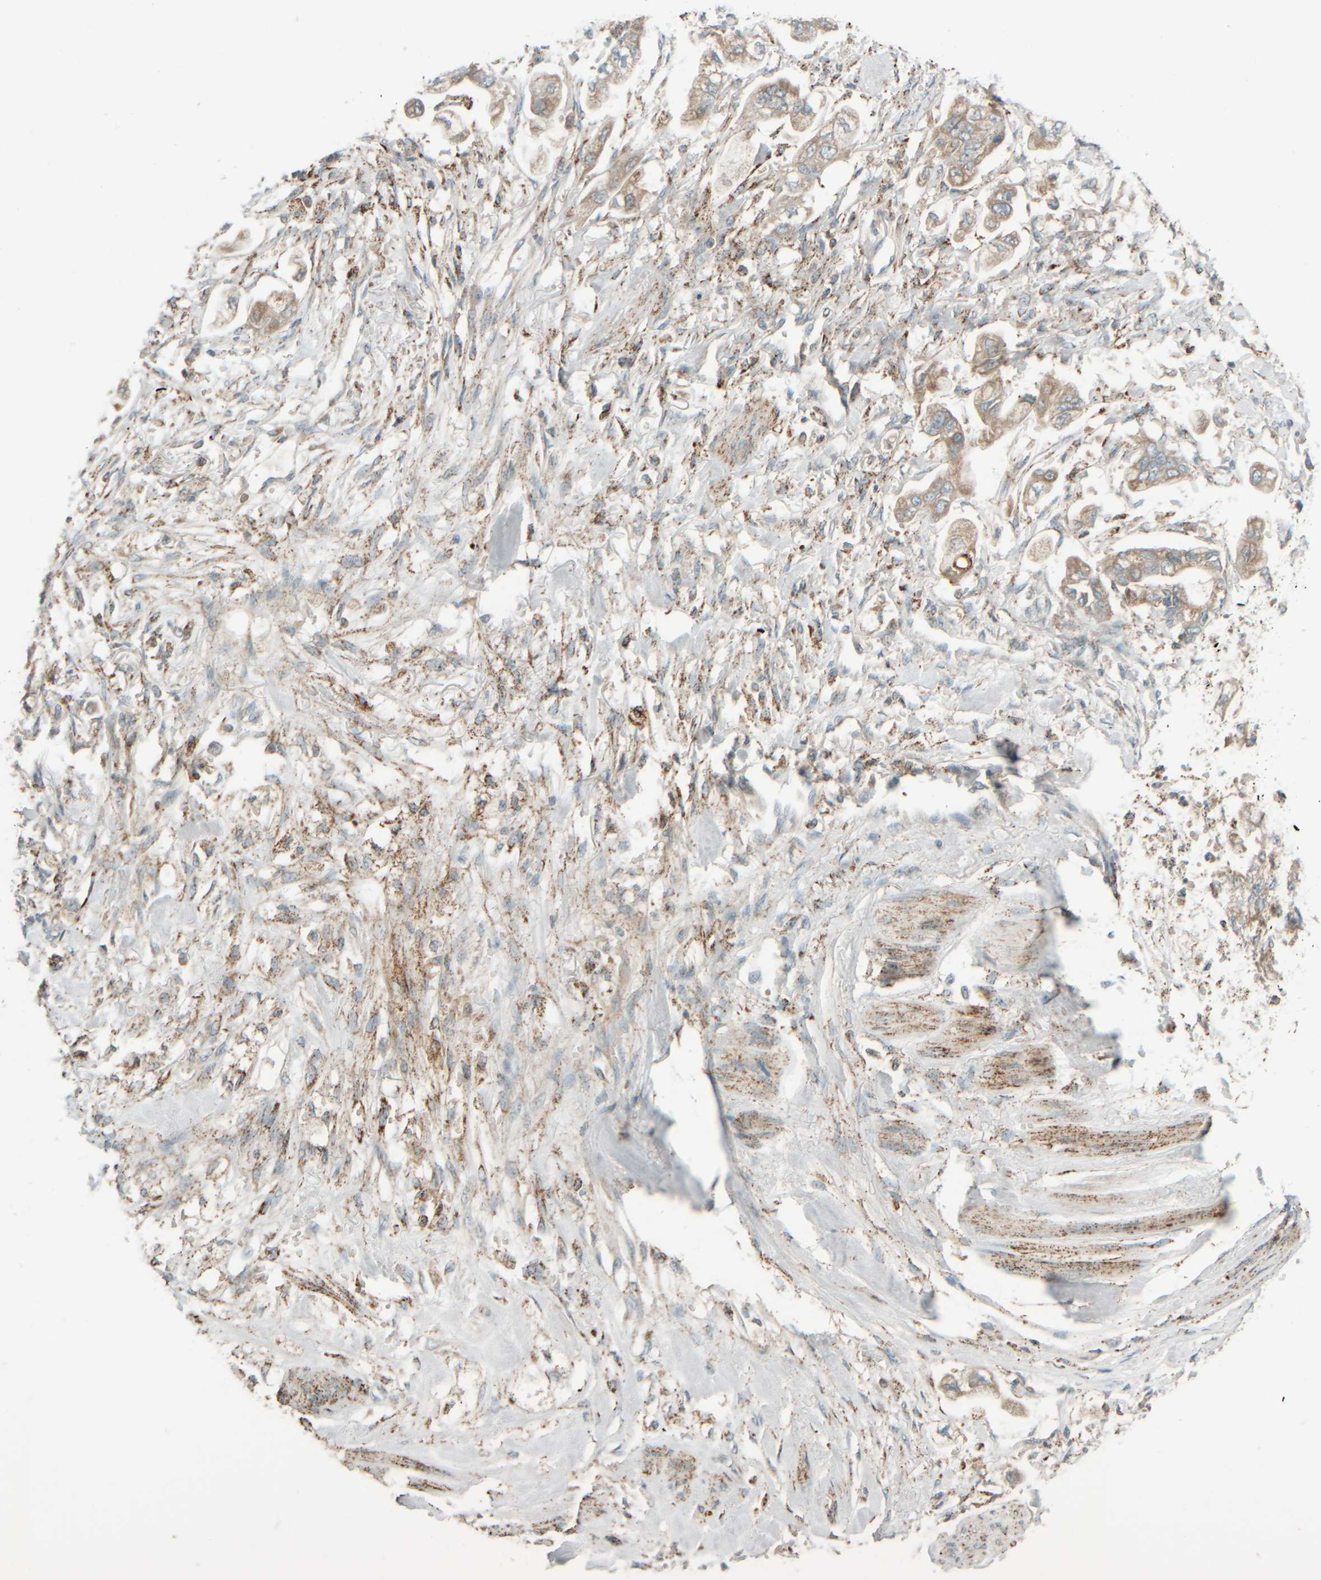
{"staining": {"intensity": "weak", "quantity": ">75%", "location": "cytoplasmic/membranous"}, "tissue": "stomach cancer", "cell_type": "Tumor cells", "image_type": "cancer", "snomed": [{"axis": "morphology", "description": "Normal tissue, NOS"}, {"axis": "morphology", "description": "Adenocarcinoma, NOS"}, {"axis": "topography", "description": "Stomach"}], "caption": "Weak cytoplasmic/membranous expression for a protein is identified in about >75% of tumor cells of stomach adenocarcinoma using IHC.", "gene": "SPAG5", "patient": {"sex": "male", "age": 62}}